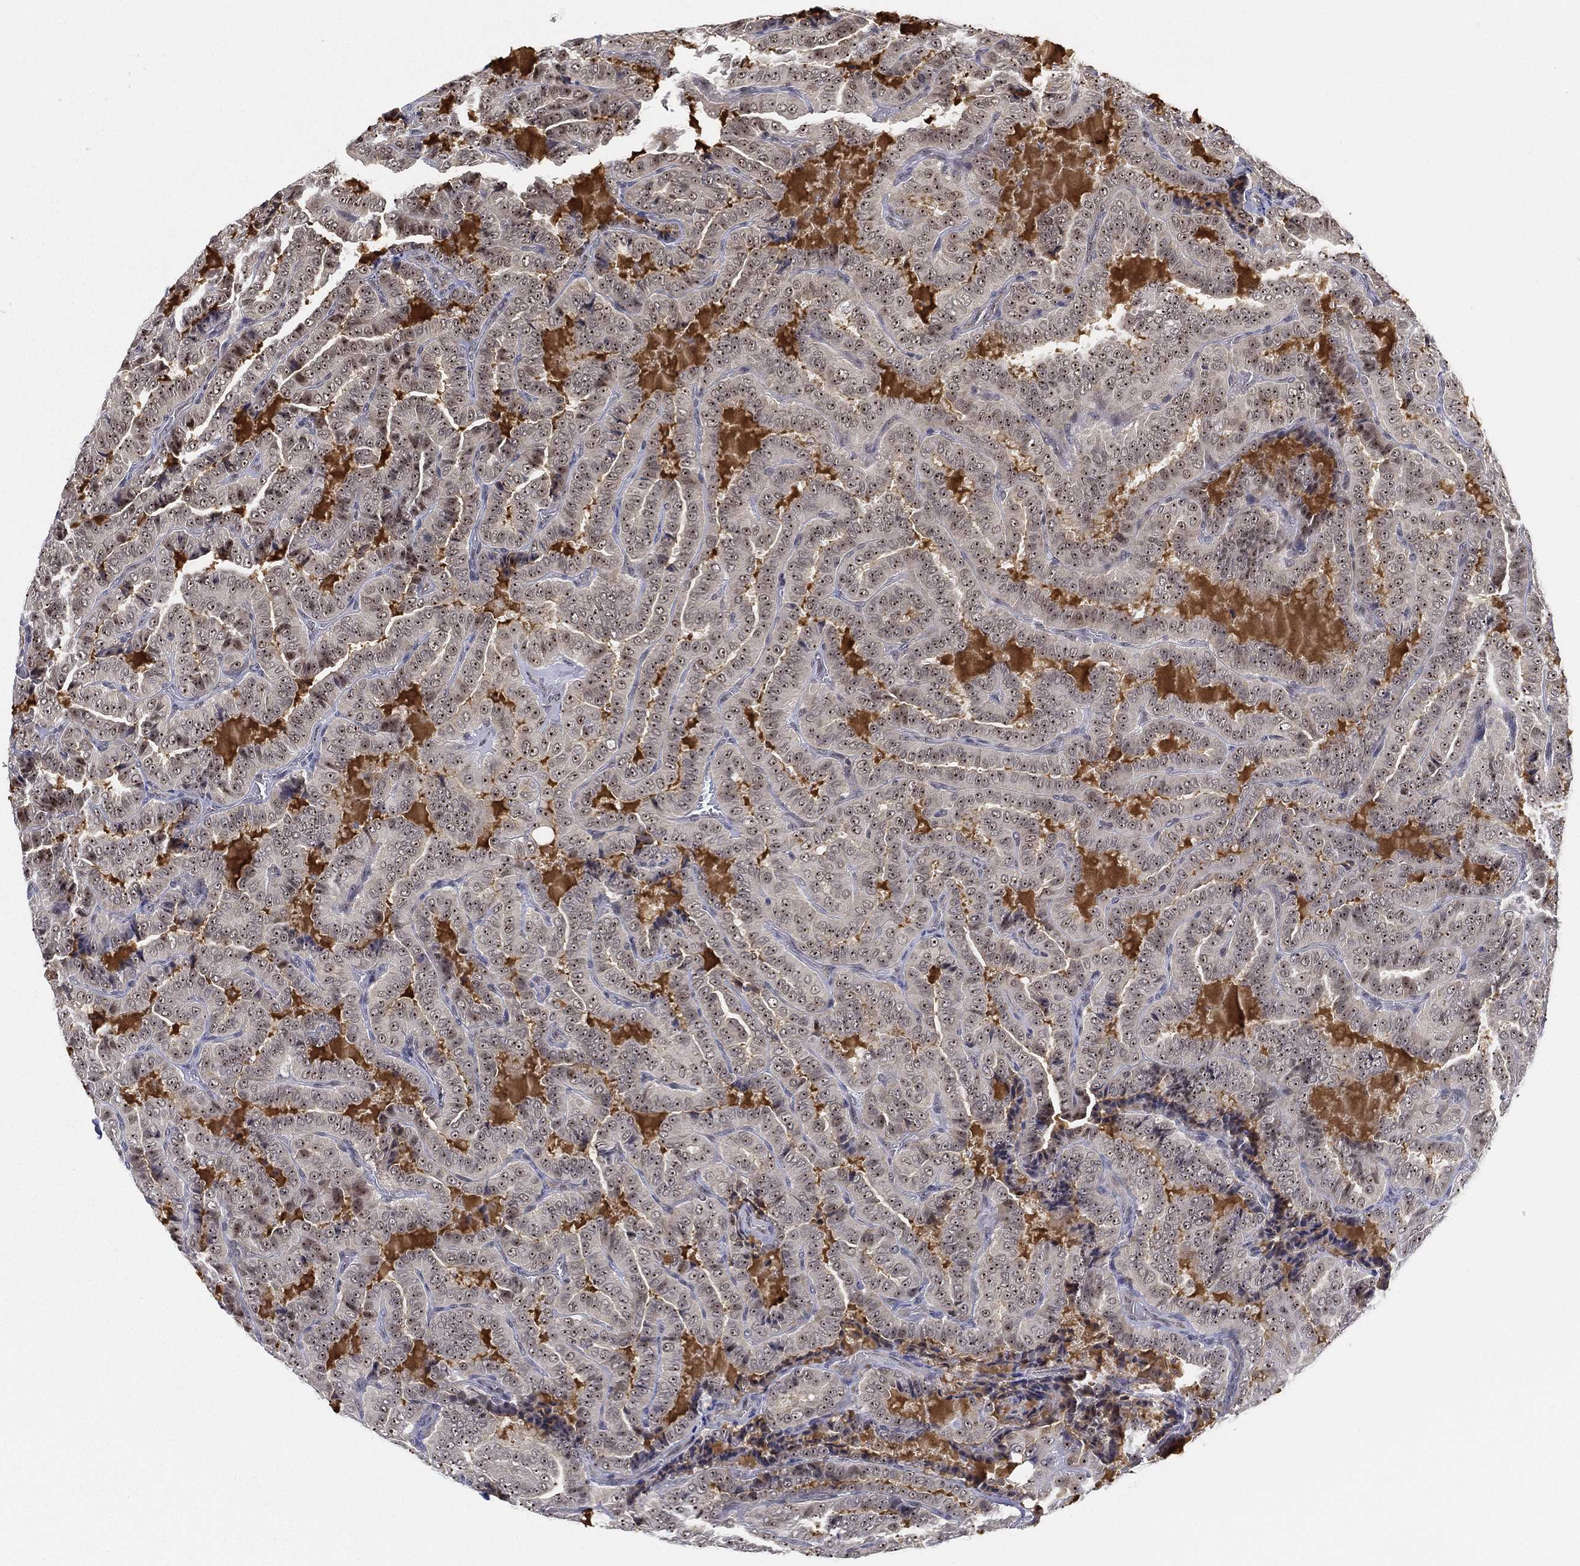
{"staining": {"intensity": "moderate", "quantity": ">75%", "location": "nuclear"}, "tissue": "thyroid cancer", "cell_type": "Tumor cells", "image_type": "cancer", "snomed": [{"axis": "morphology", "description": "Papillary adenocarcinoma, NOS"}, {"axis": "topography", "description": "Thyroid gland"}], "caption": "Protein analysis of thyroid papillary adenocarcinoma tissue reveals moderate nuclear expression in approximately >75% of tumor cells.", "gene": "PPP1R16B", "patient": {"sex": "female", "age": 39}}